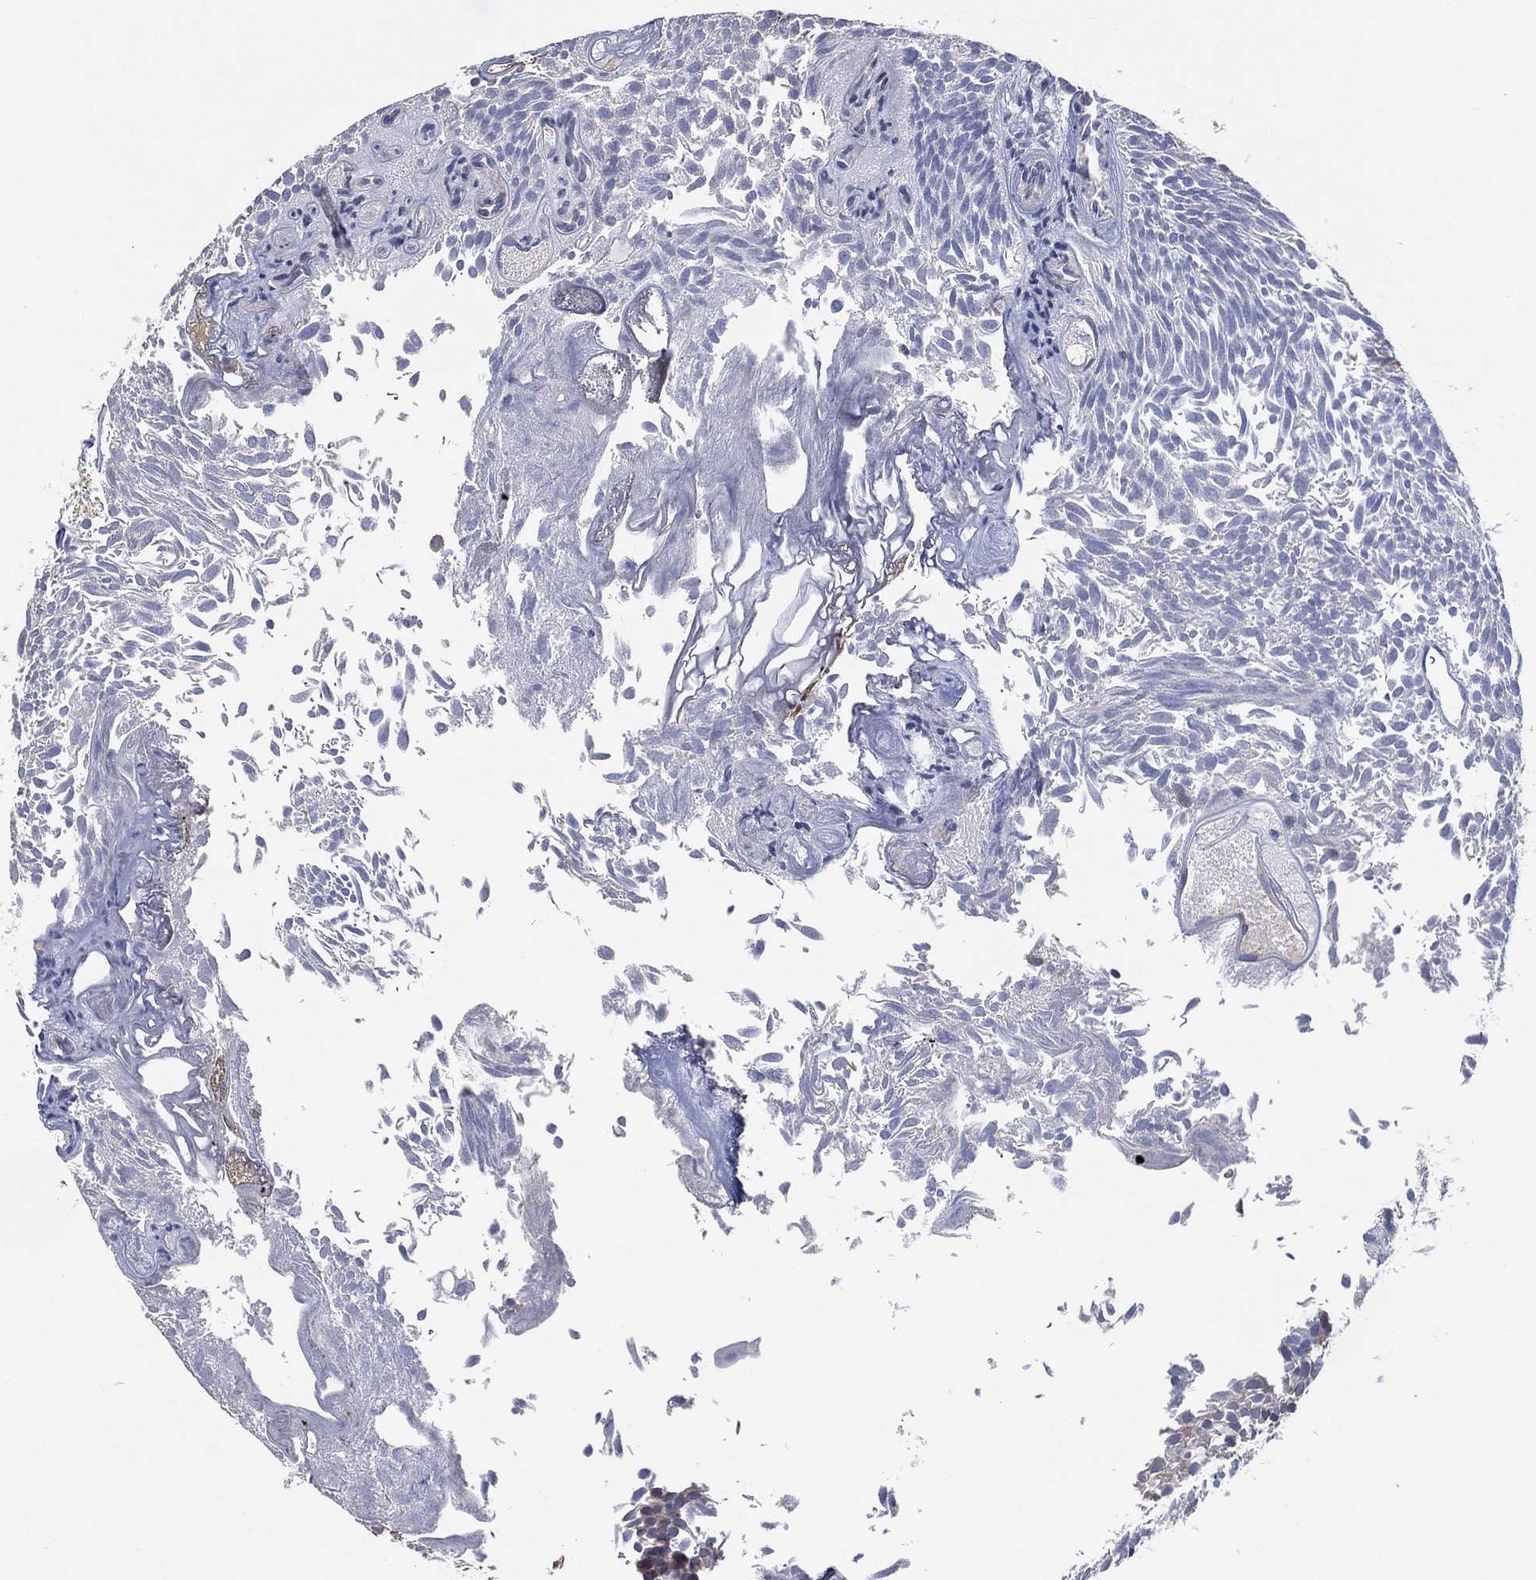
{"staining": {"intensity": "negative", "quantity": "none", "location": "none"}, "tissue": "urothelial cancer", "cell_type": "Tumor cells", "image_type": "cancer", "snomed": [{"axis": "morphology", "description": "Urothelial carcinoma, Low grade"}, {"axis": "topography", "description": "Urinary bladder"}], "caption": "The IHC image has no significant staining in tumor cells of urothelial cancer tissue.", "gene": "CFTR", "patient": {"sex": "male", "age": 52}}